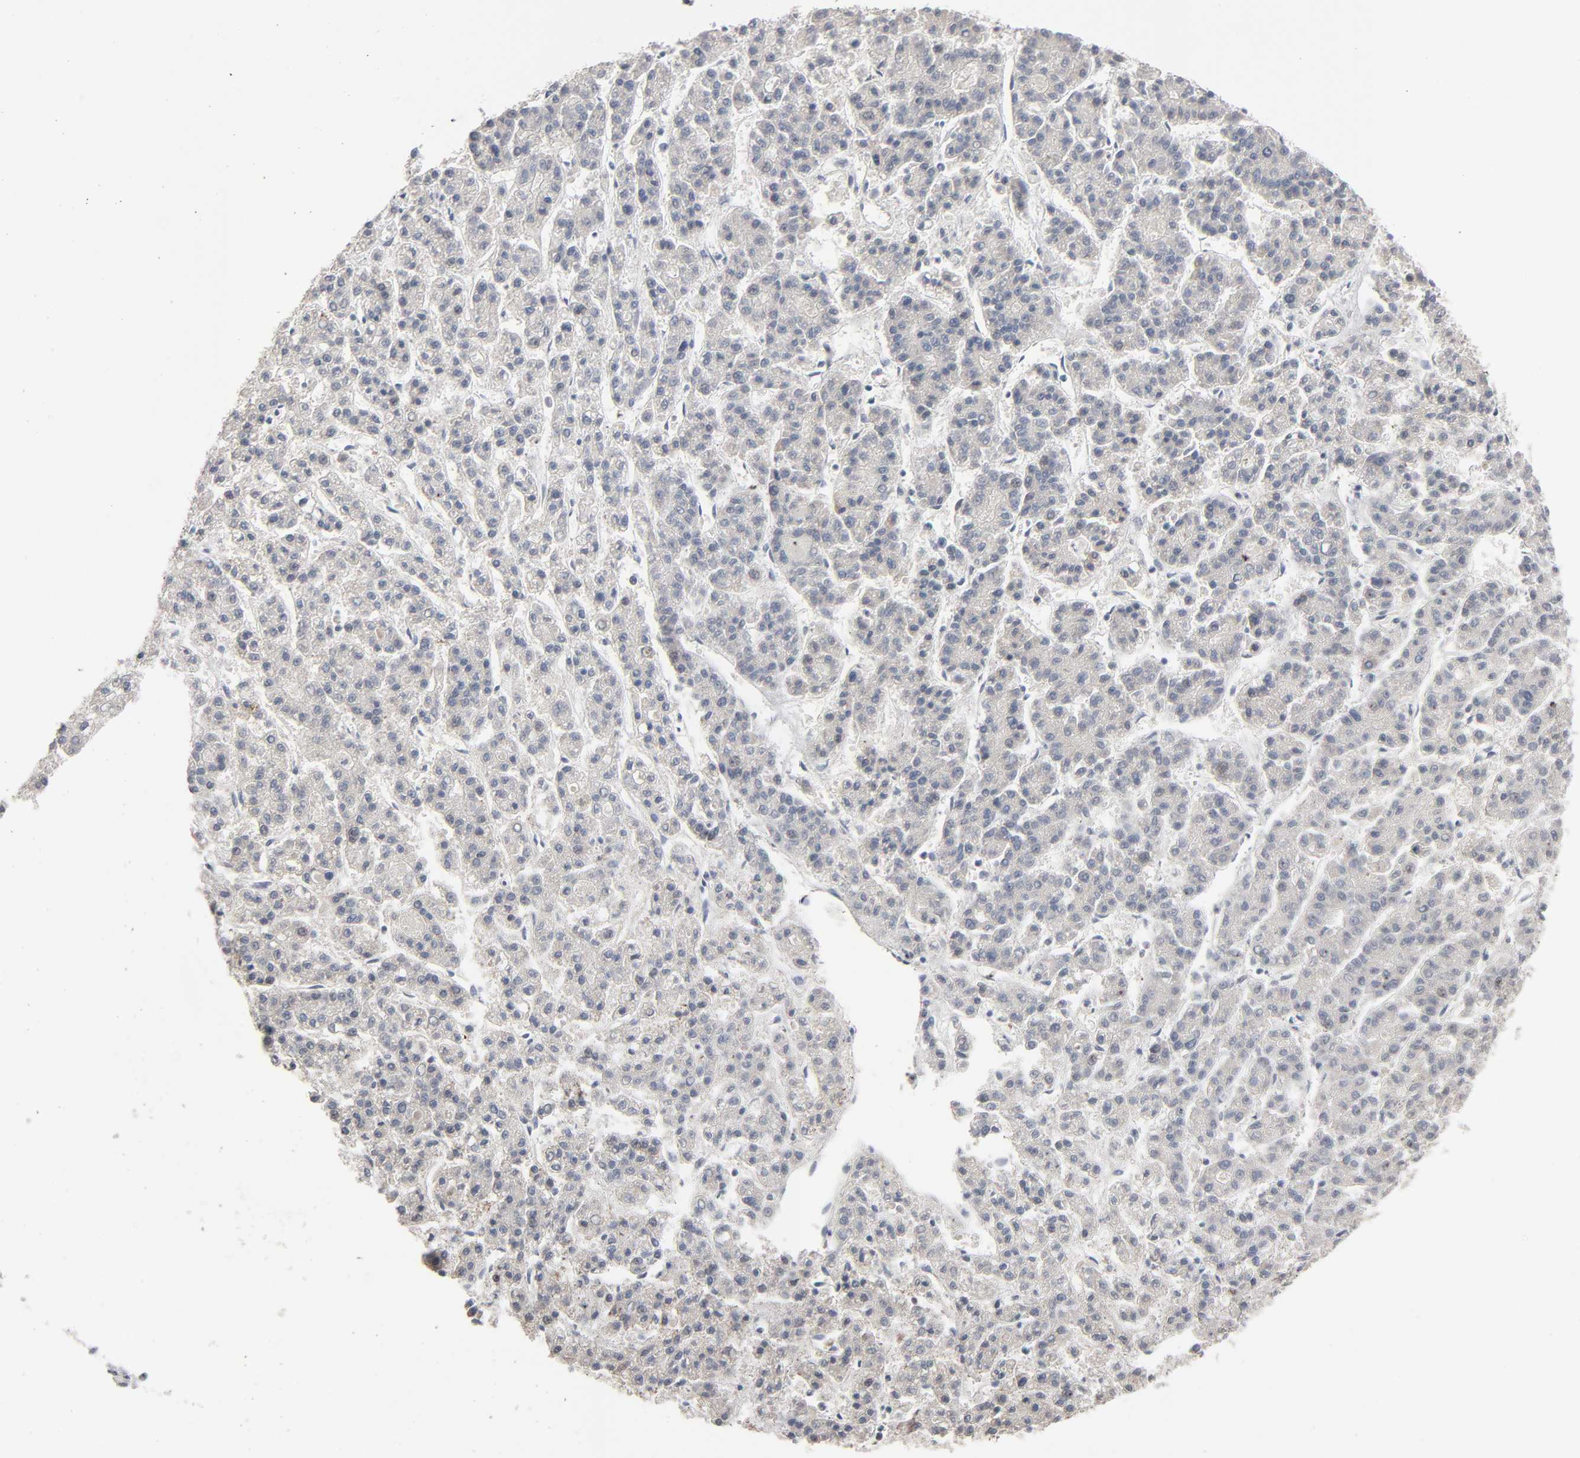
{"staining": {"intensity": "negative", "quantity": "none", "location": "none"}, "tissue": "liver cancer", "cell_type": "Tumor cells", "image_type": "cancer", "snomed": [{"axis": "morphology", "description": "Carcinoma, Hepatocellular, NOS"}, {"axis": "topography", "description": "Liver"}], "caption": "This photomicrograph is of liver cancer stained with immunohistochemistry to label a protein in brown with the nuclei are counter-stained blue. There is no expression in tumor cells. (IHC, brightfield microscopy, high magnification).", "gene": "ZNF419", "patient": {"sex": "male", "age": 70}}